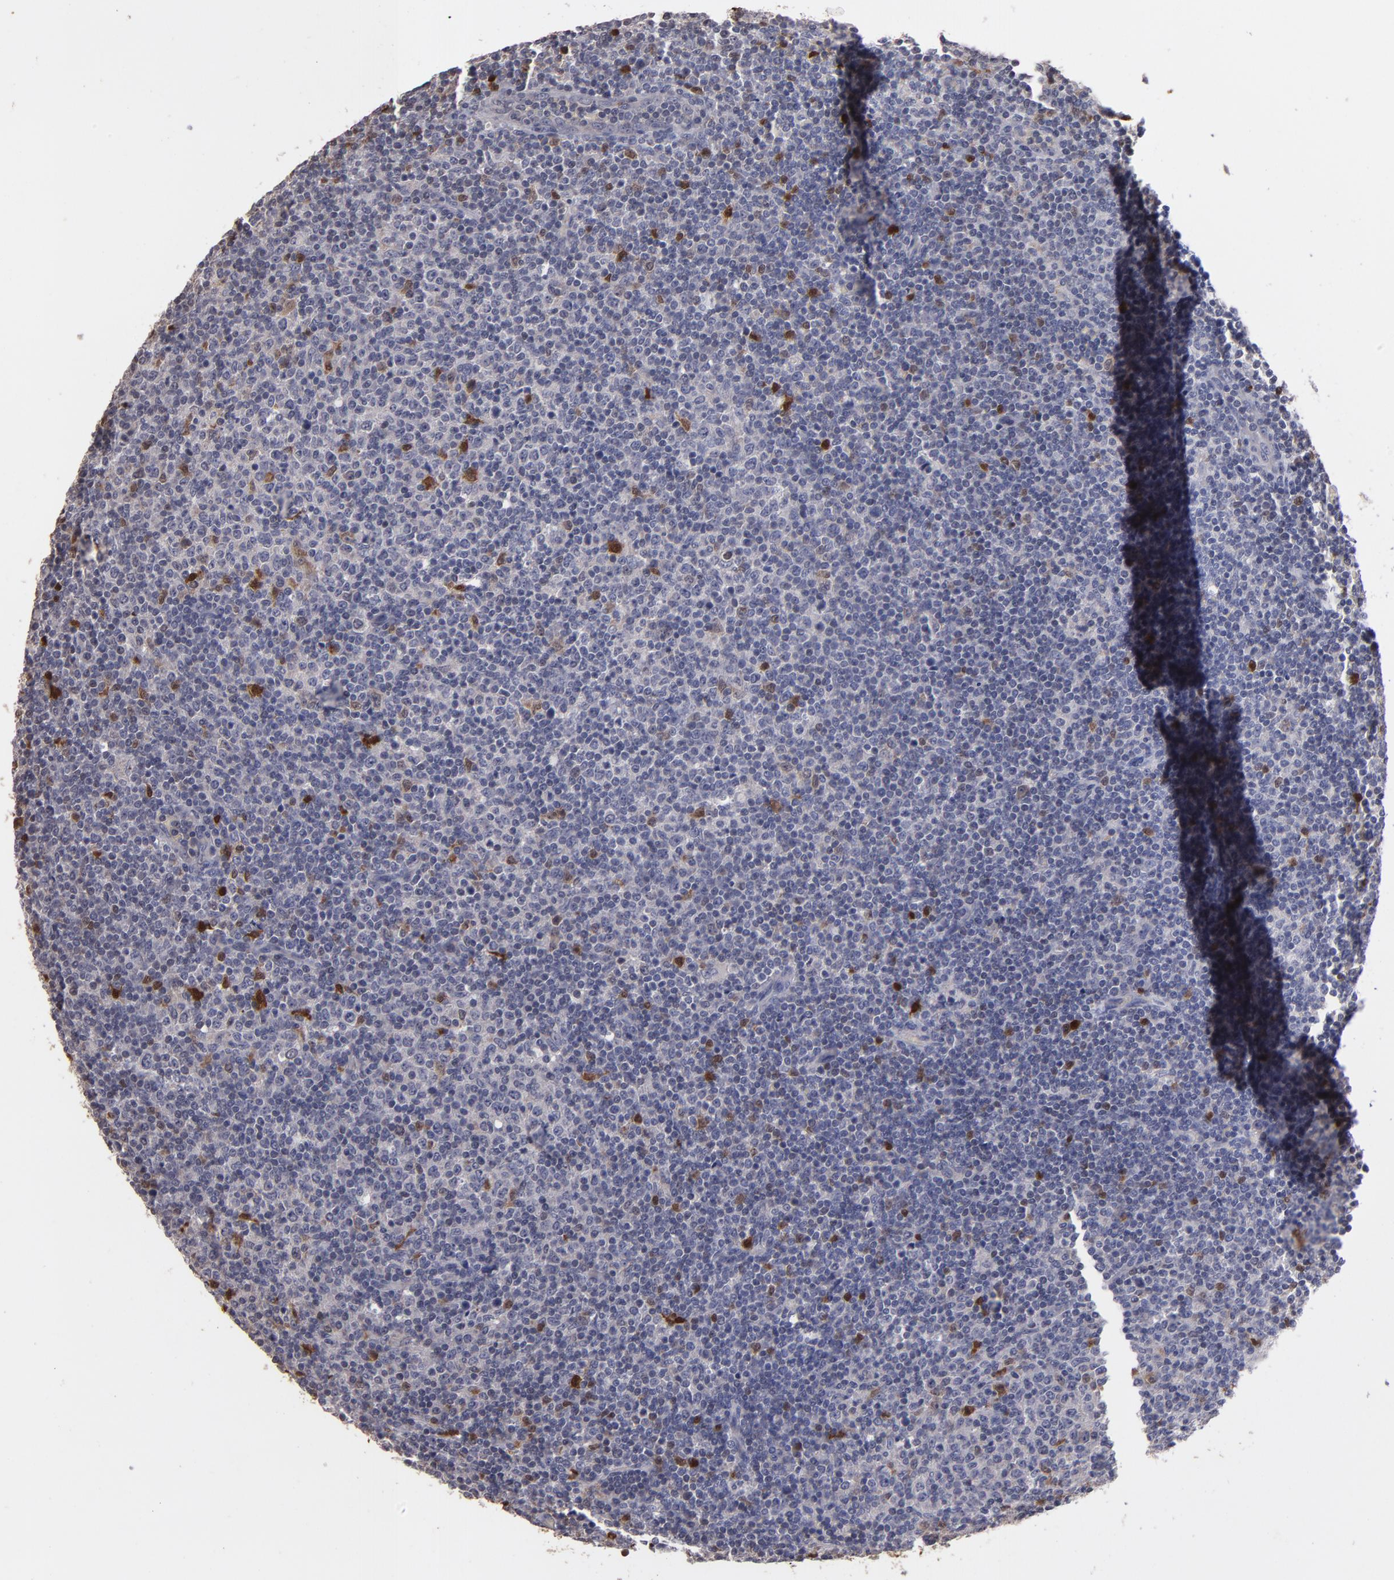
{"staining": {"intensity": "negative", "quantity": "none", "location": "none"}, "tissue": "lymphoma", "cell_type": "Tumor cells", "image_type": "cancer", "snomed": [{"axis": "morphology", "description": "Malignant lymphoma, non-Hodgkin's type, Low grade"}, {"axis": "topography", "description": "Lymph node"}], "caption": "Tumor cells show no significant protein positivity in lymphoma. Brightfield microscopy of IHC stained with DAB (3,3'-diaminobenzidine) (brown) and hematoxylin (blue), captured at high magnification.", "gene": "S100A1", "patient": {"sex": "male", "age": 70}}